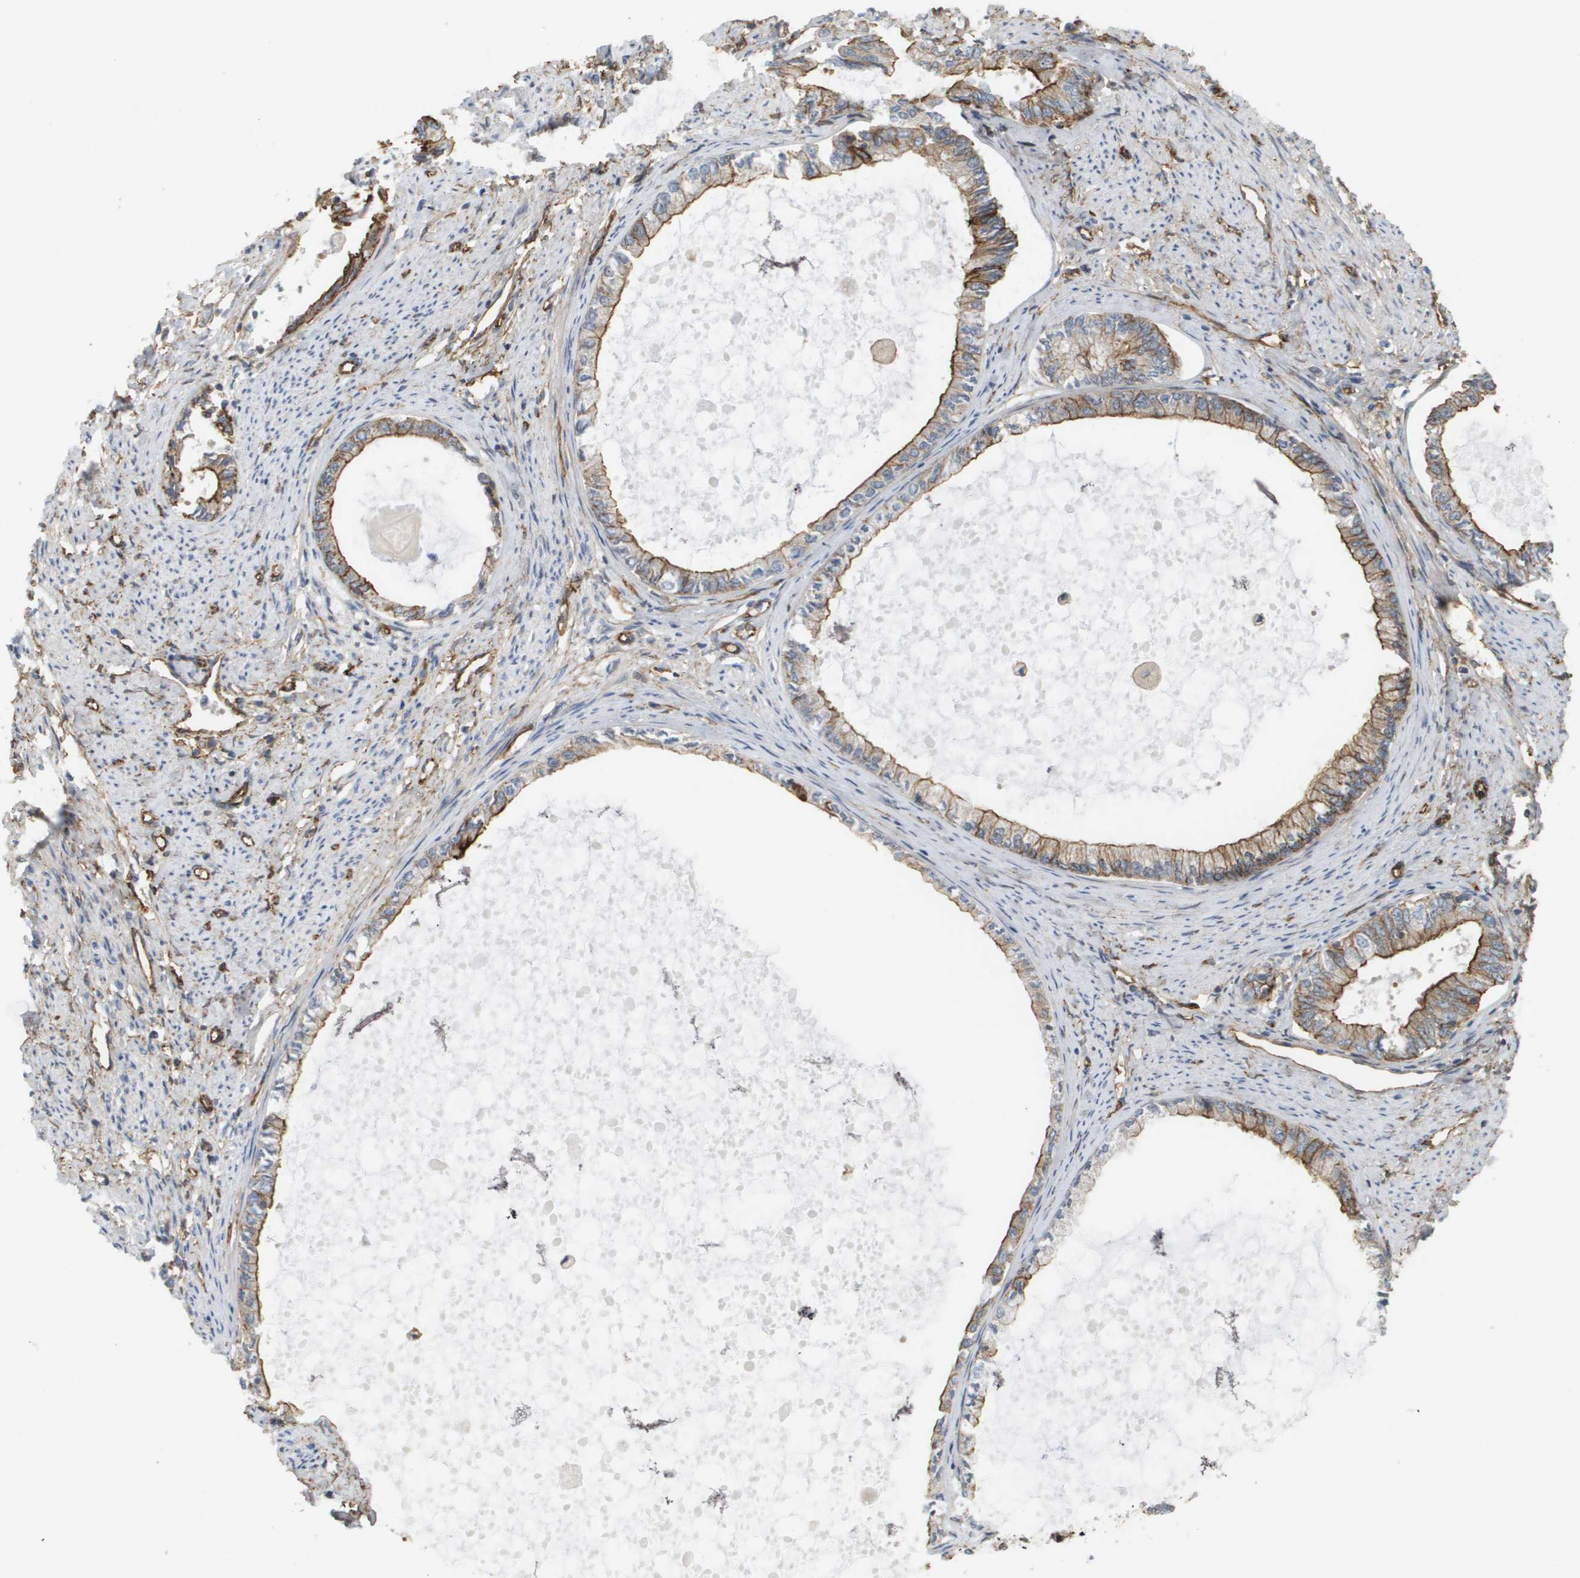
{"staining": {"intensity": "moderate", "quantity": "25%-75%", "location": "cytoplasmic/membranous"}, "tissue": "endometrial cancer", "cell_type": "Tumor cells", "image_type": "cancer", "snomed": [{"axis": "morphology", "description": "Adenocarcinoma, NOS"}, {"axis": "topography", "description": "Endometrium"}], "caption": "An immunohistochemistry photomicrograph of tumor tissue is shown. Protein staining in brown shows moderate cytoplasmic/membranous positivity in endometrial adenocarcinoma within tumor cells. (DAB IHC, brown staining for protein, blue staining for nuclei).", "gene": "SGMS2", "patient": {"sex": "female", "age": 86}}